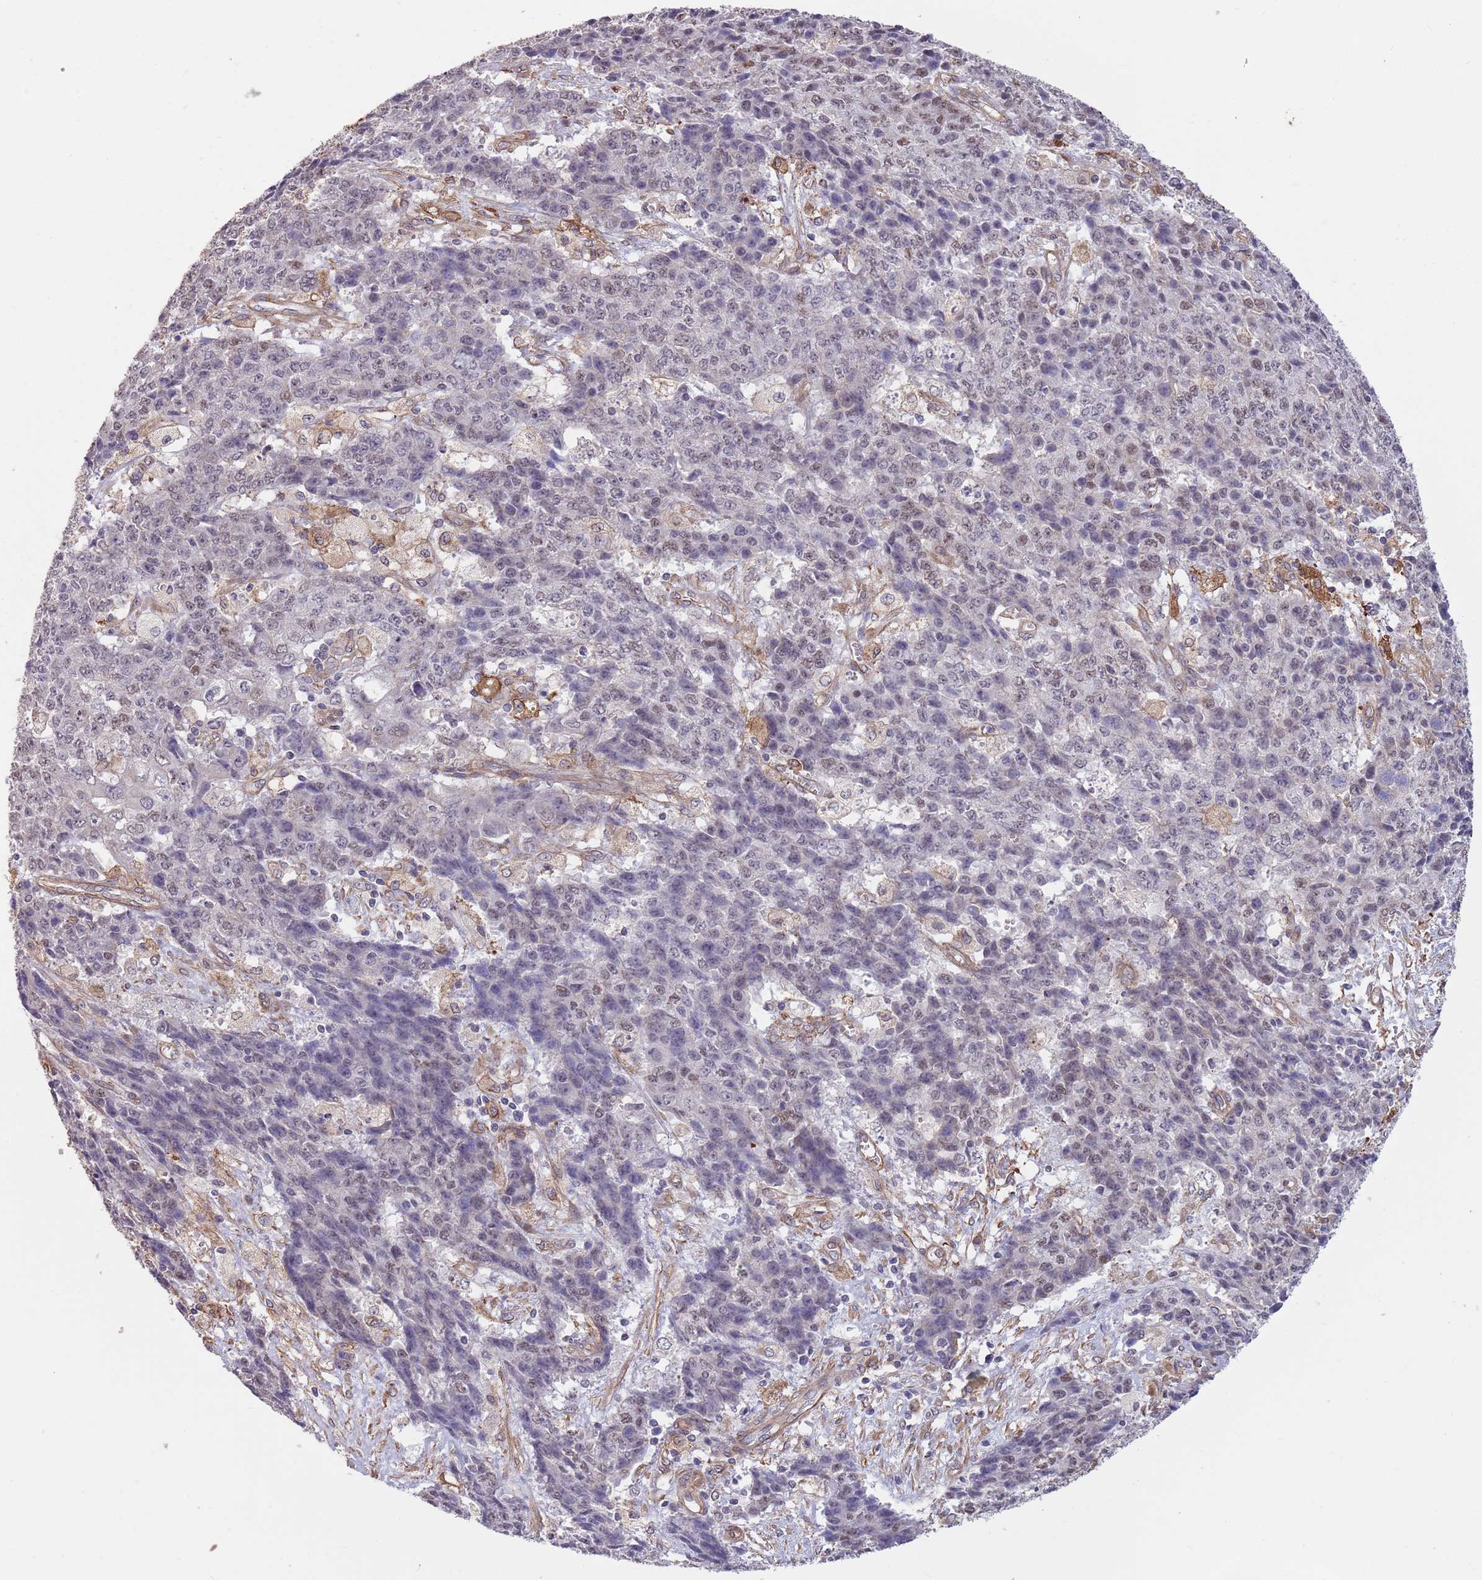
{"staining": {"intensity": "weak", "quantity": "25%-75%", "location": "nuclear"}, "tissue": "ovarian cancer", "cell_type": "Tumor cells", "image_type": "cancer", "snomed": [{"axis": "morphology", "description": "Carcinoma, endometroid"}, {"axis": "topography", "description": "Ovary"}], "caption": "Human ovarian cancer (endometroid carcinoma) stained for a protein (brown) demonstrates weak nuclear positive positivity in approximately 25%-75% of tumor cells.", "gene": "CREBZF", "patient": {"sex": "female", "age": 42}}